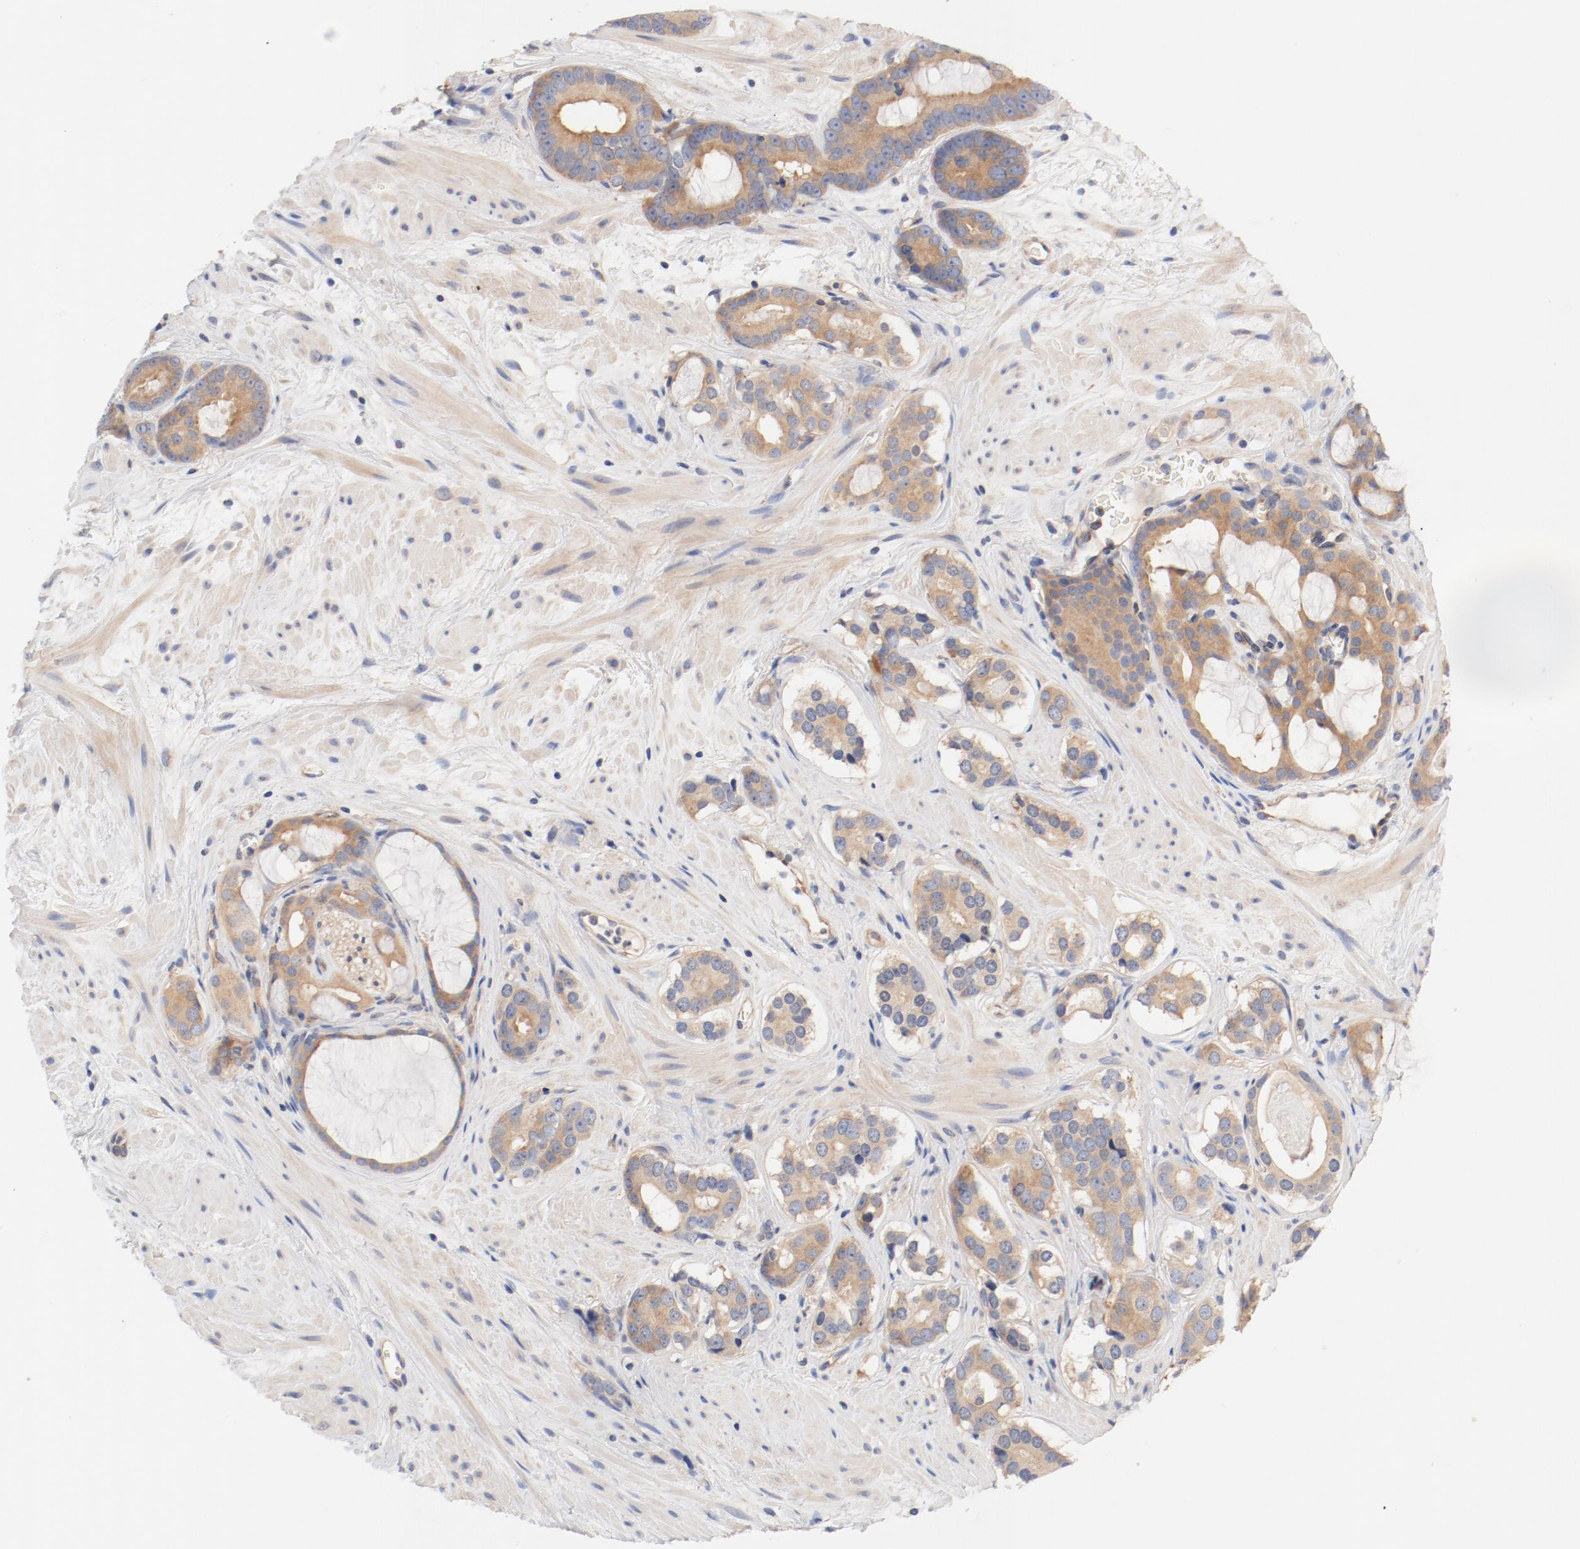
{"staining": {"intensity": "weak", "quantity": ">75%", "location": "cytoplasmic/membranous"}, "tissue": "prostate cancer", "cell_type": "Tumor cells", "image_type": "cancer", "snomed": [{"axis": "morphology", "description": "Adenocarcinoma, Low grade"}, {"axis": "topography", "description": "Prostate"}], "caption": "Protein staining of prostate cancer (low-grade adenocarcinoma) tissue exhibits weak cytoplasmic/membranous positivity in about >75% of tumor cells. (DAB (3,3'-diaminobenzidine) IHC, brown staining for protein, blue staining for nuclei).", "gene": "DYNC1H1", "patient": {"sex": "male", "age": 57}}